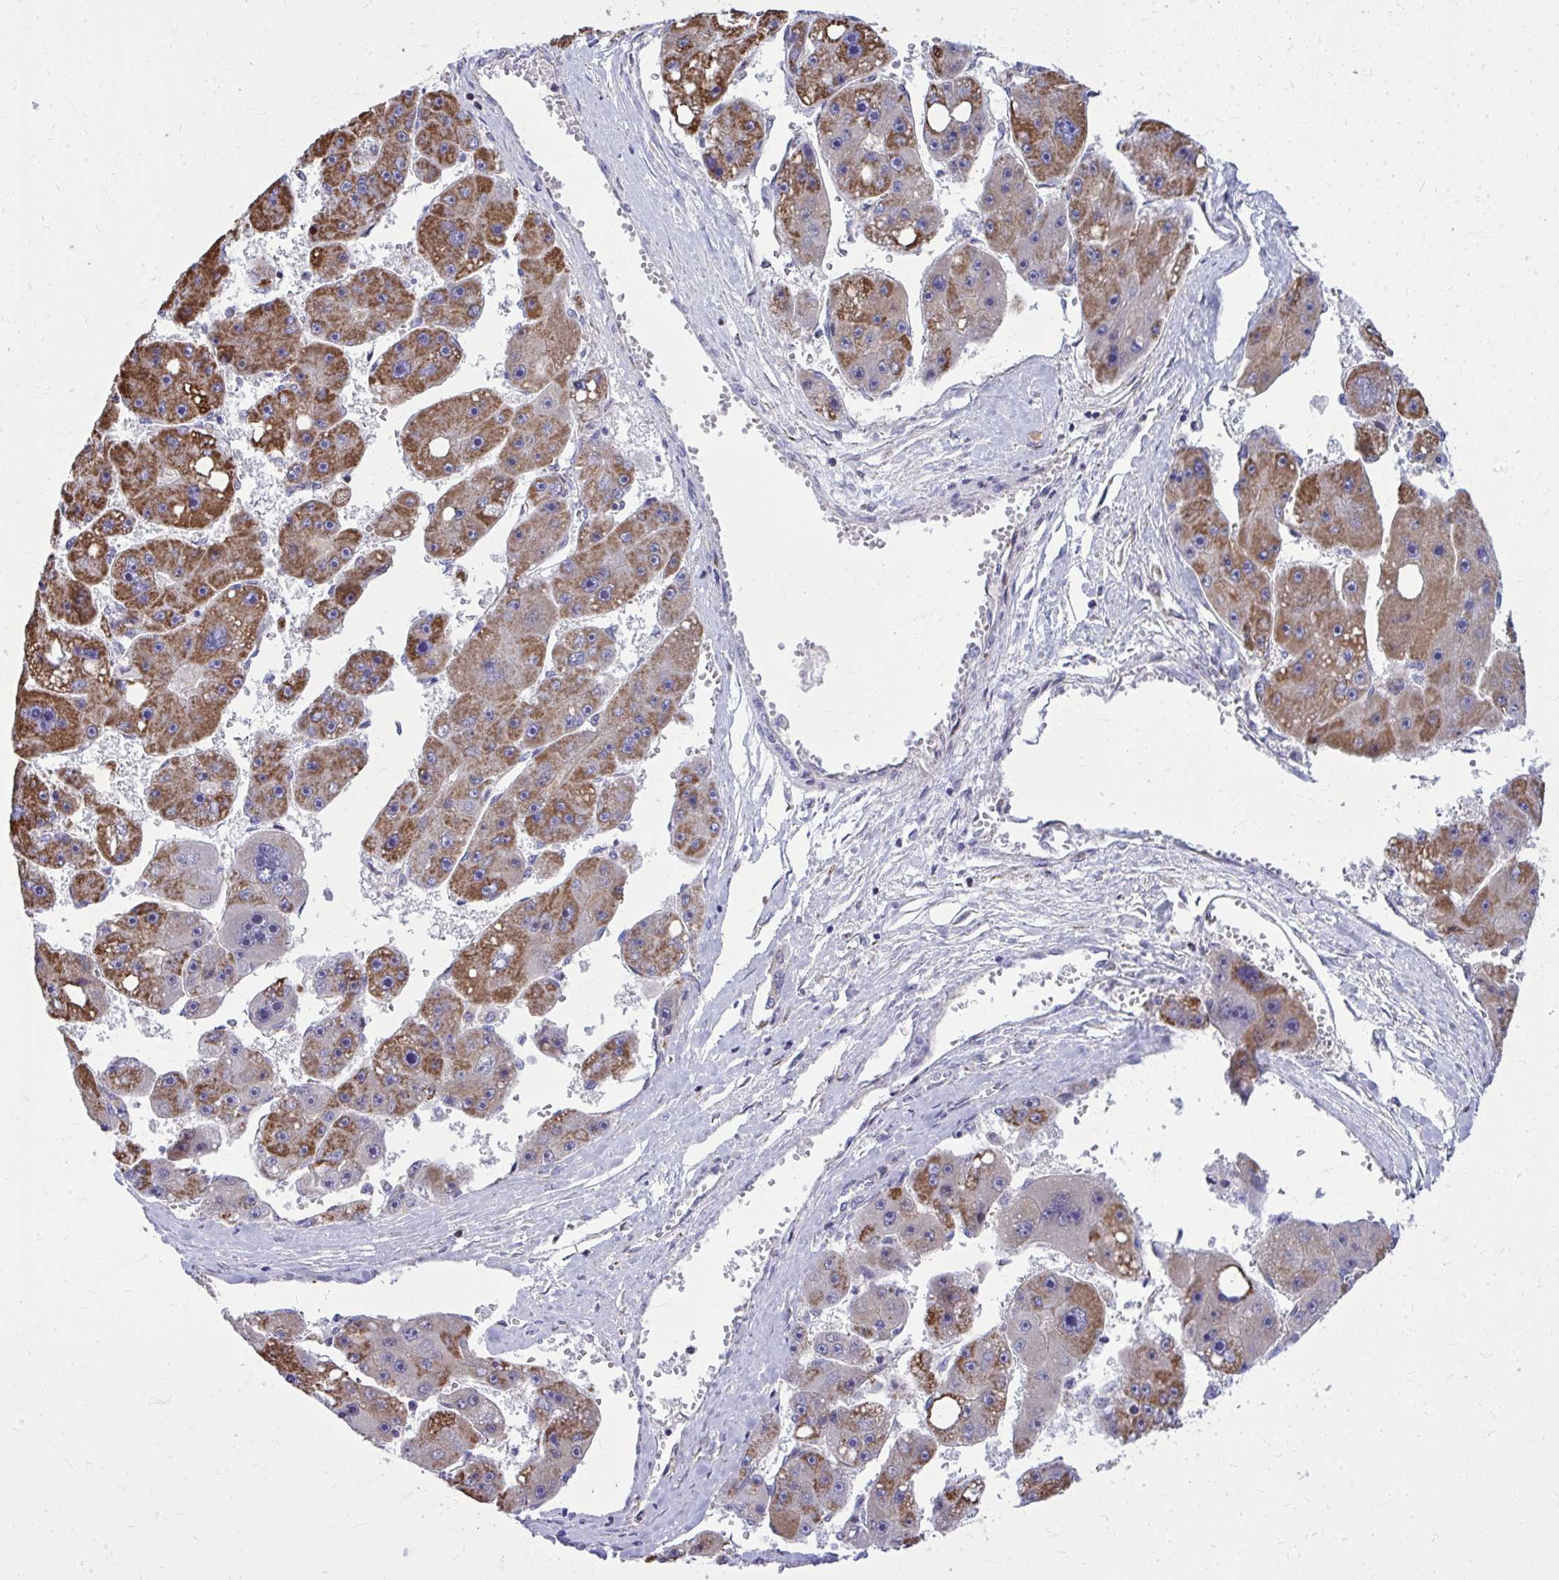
{"staining": {"intensity": "strong", "quantity": "25%-75%", "location": "cytoplasmic/membranous"}, "tissue": "liver cancer", "cell_type": "Tumor cells", "image_type": "cancer", "snomed": [{"axis": "morphology", "description": "Carcinoma, Hepatocellular, NOS"}, {"axis": "topography", "description": "Liver"}], "caption": "Liver cancer (hepatocellular carcinoma) tissue exhibits strong cytoplasmic/membranous staining in approximately 25%-75% of tumor cells, visualized by immunohistochemistry.", "gene": "ZNF362", "patient": {"sex": "female", "age": 61}}